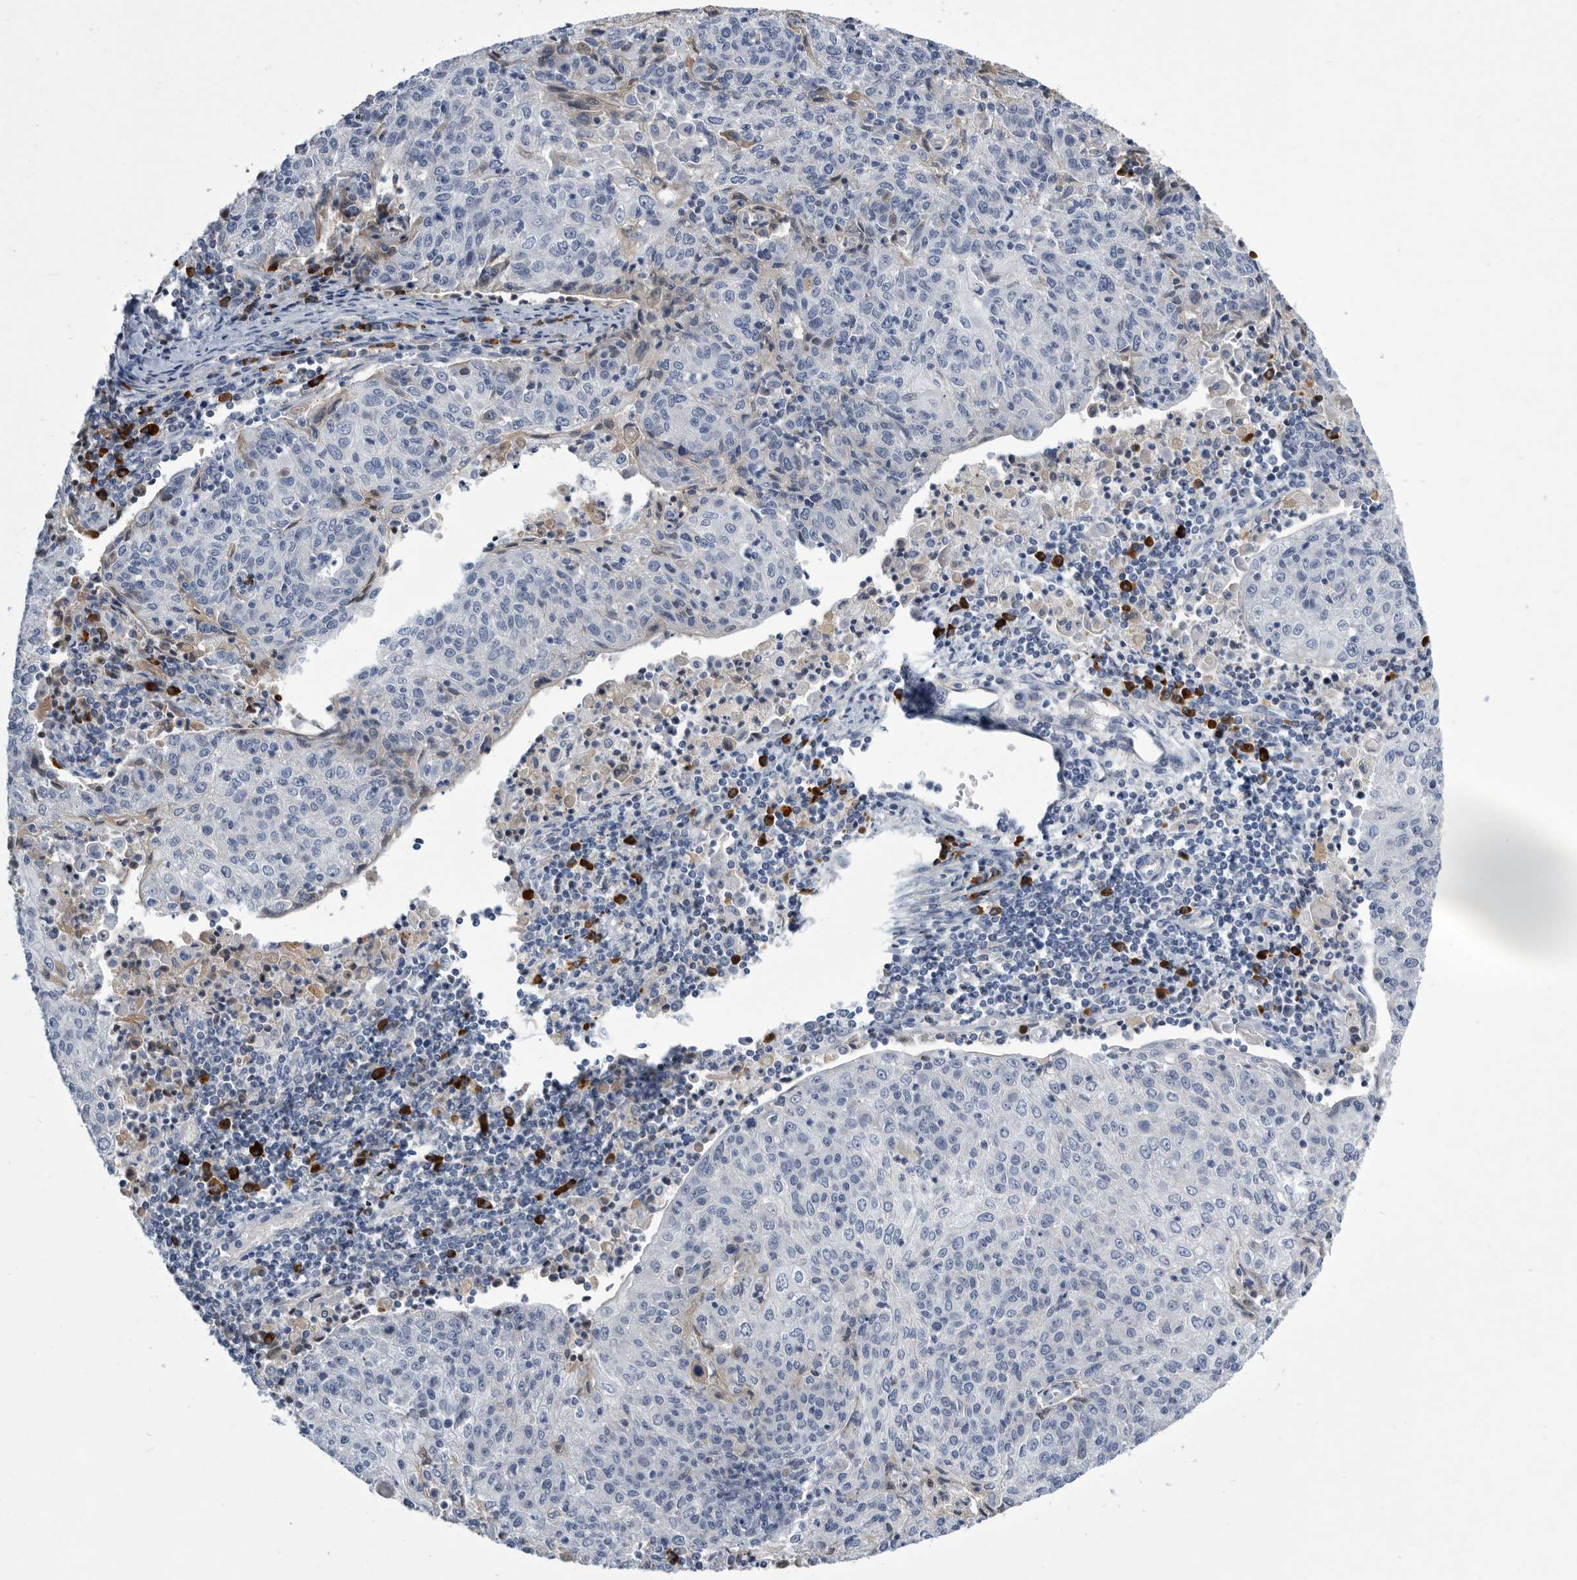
{"staining": {"intensity": "negative", "quantity": "none", "location": "none"}, "tissue": "cervical cancer", "cell_type": "Tumor cells", "image_type": "cancer", "snomed": [{"axis": "morphology", "description": "Squamous cell carcinoma, NOS"}, {"axis": "topography", "description": "Cervix"}], "caption": "High power microscopy photomicrograph of an immunohistochemistry (IHC) image of squamous cell carcinoma (cervical), revealing no significant positivity in tumor cells.", "gene": "BTBD6", "patient": {"sex": "female", "age": 48}}